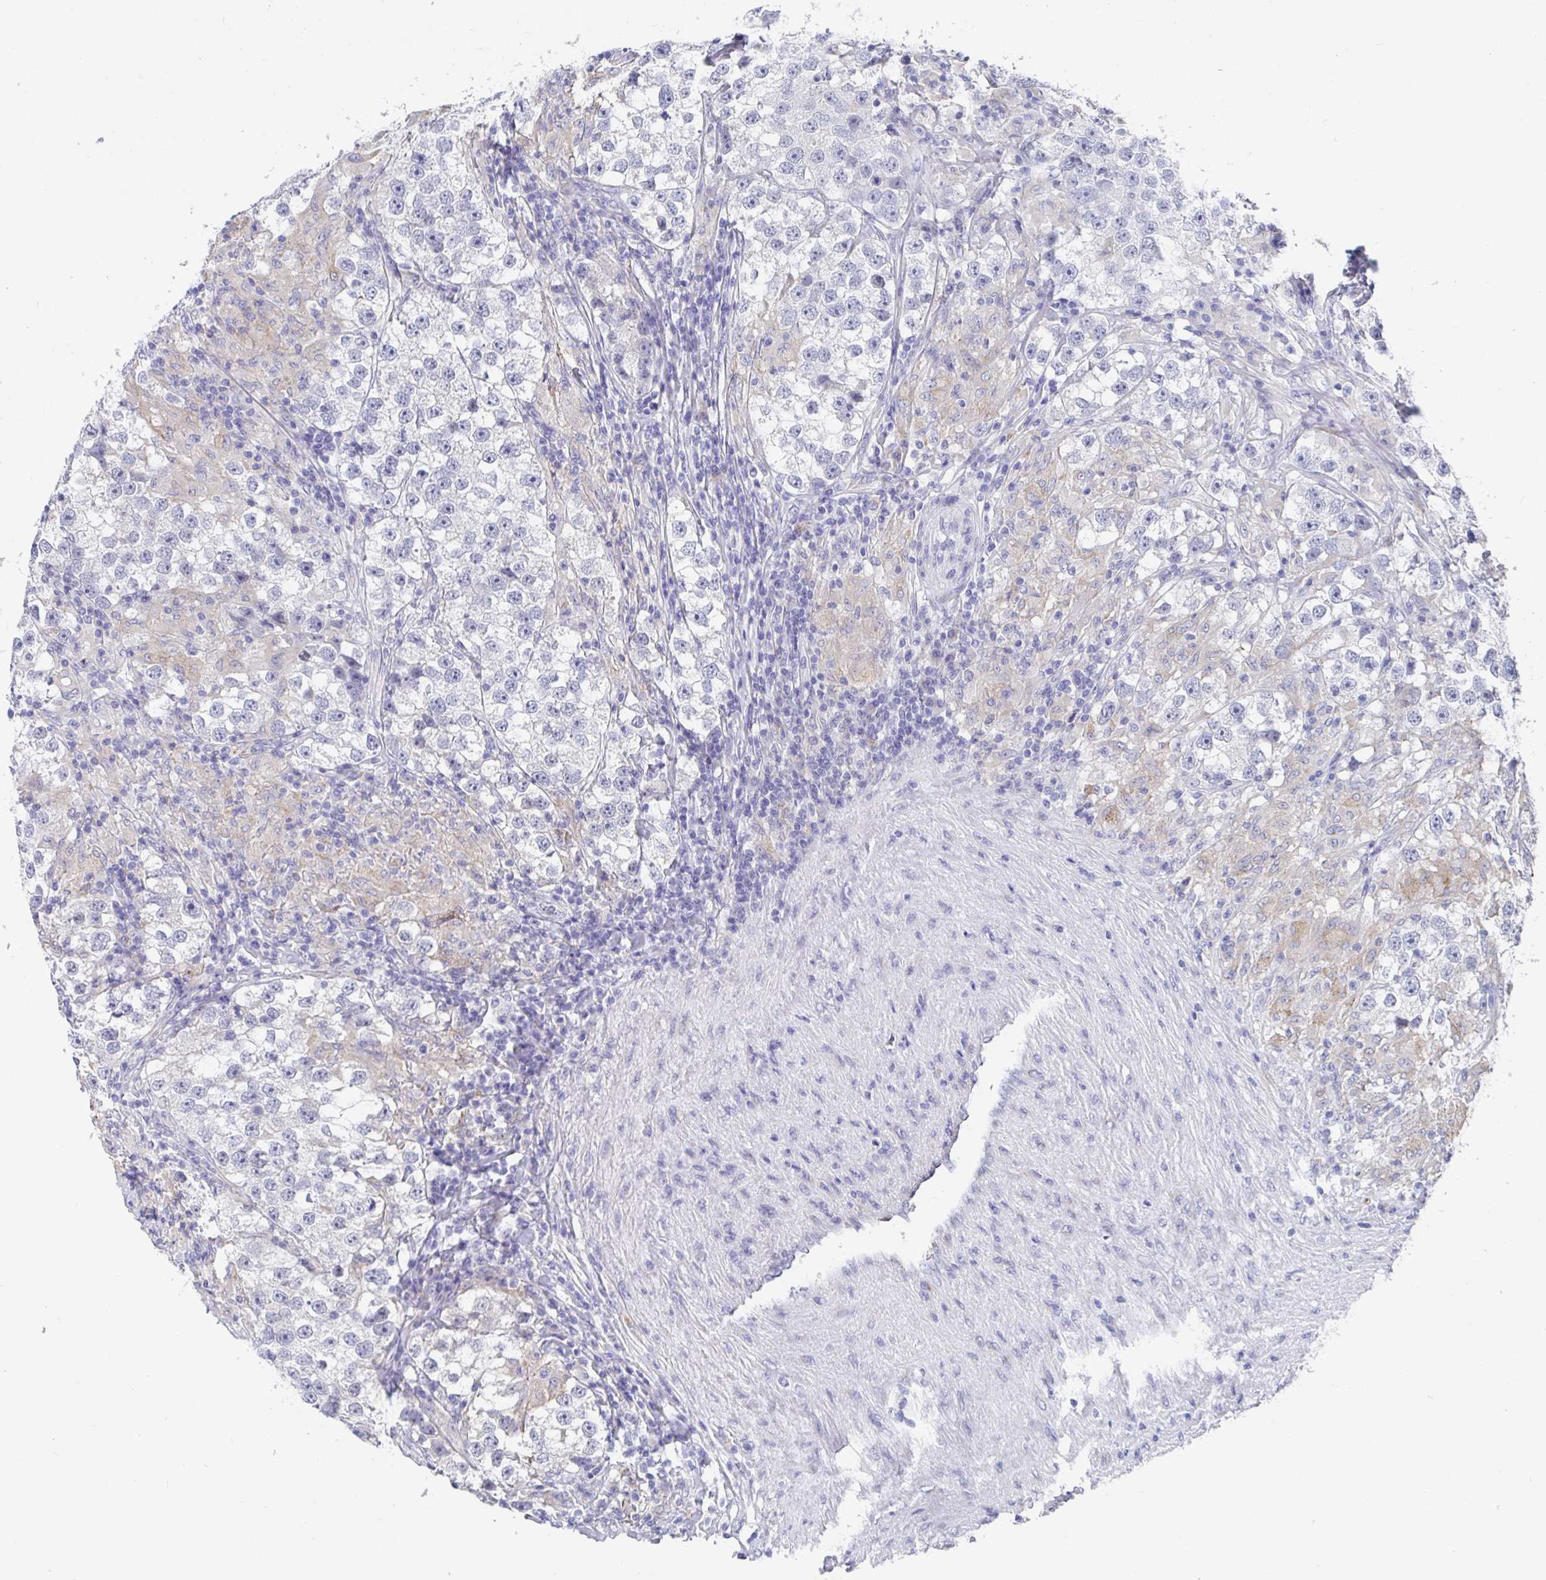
{"staining": {"intensity": "negative", "quantity": "none", "location": "none"}, "tissue": "testis cancer", "cell_type": "Tumor cells", "image_type": "cancer", "snomed": [{"axis": "morphology", "description": "Seminoma, NOS"}, {"axis": "topography", "description": "Testis"}], "caption": "This histopathology image is of testis seminoma stained with immunohistochemistry (IHC) to label a protein in brown with the nuclei are counter-stained blue. There is no expression in tumor cells.", "gene": "TAS2R39", "patient": {"sex": "male", "age": 46}}